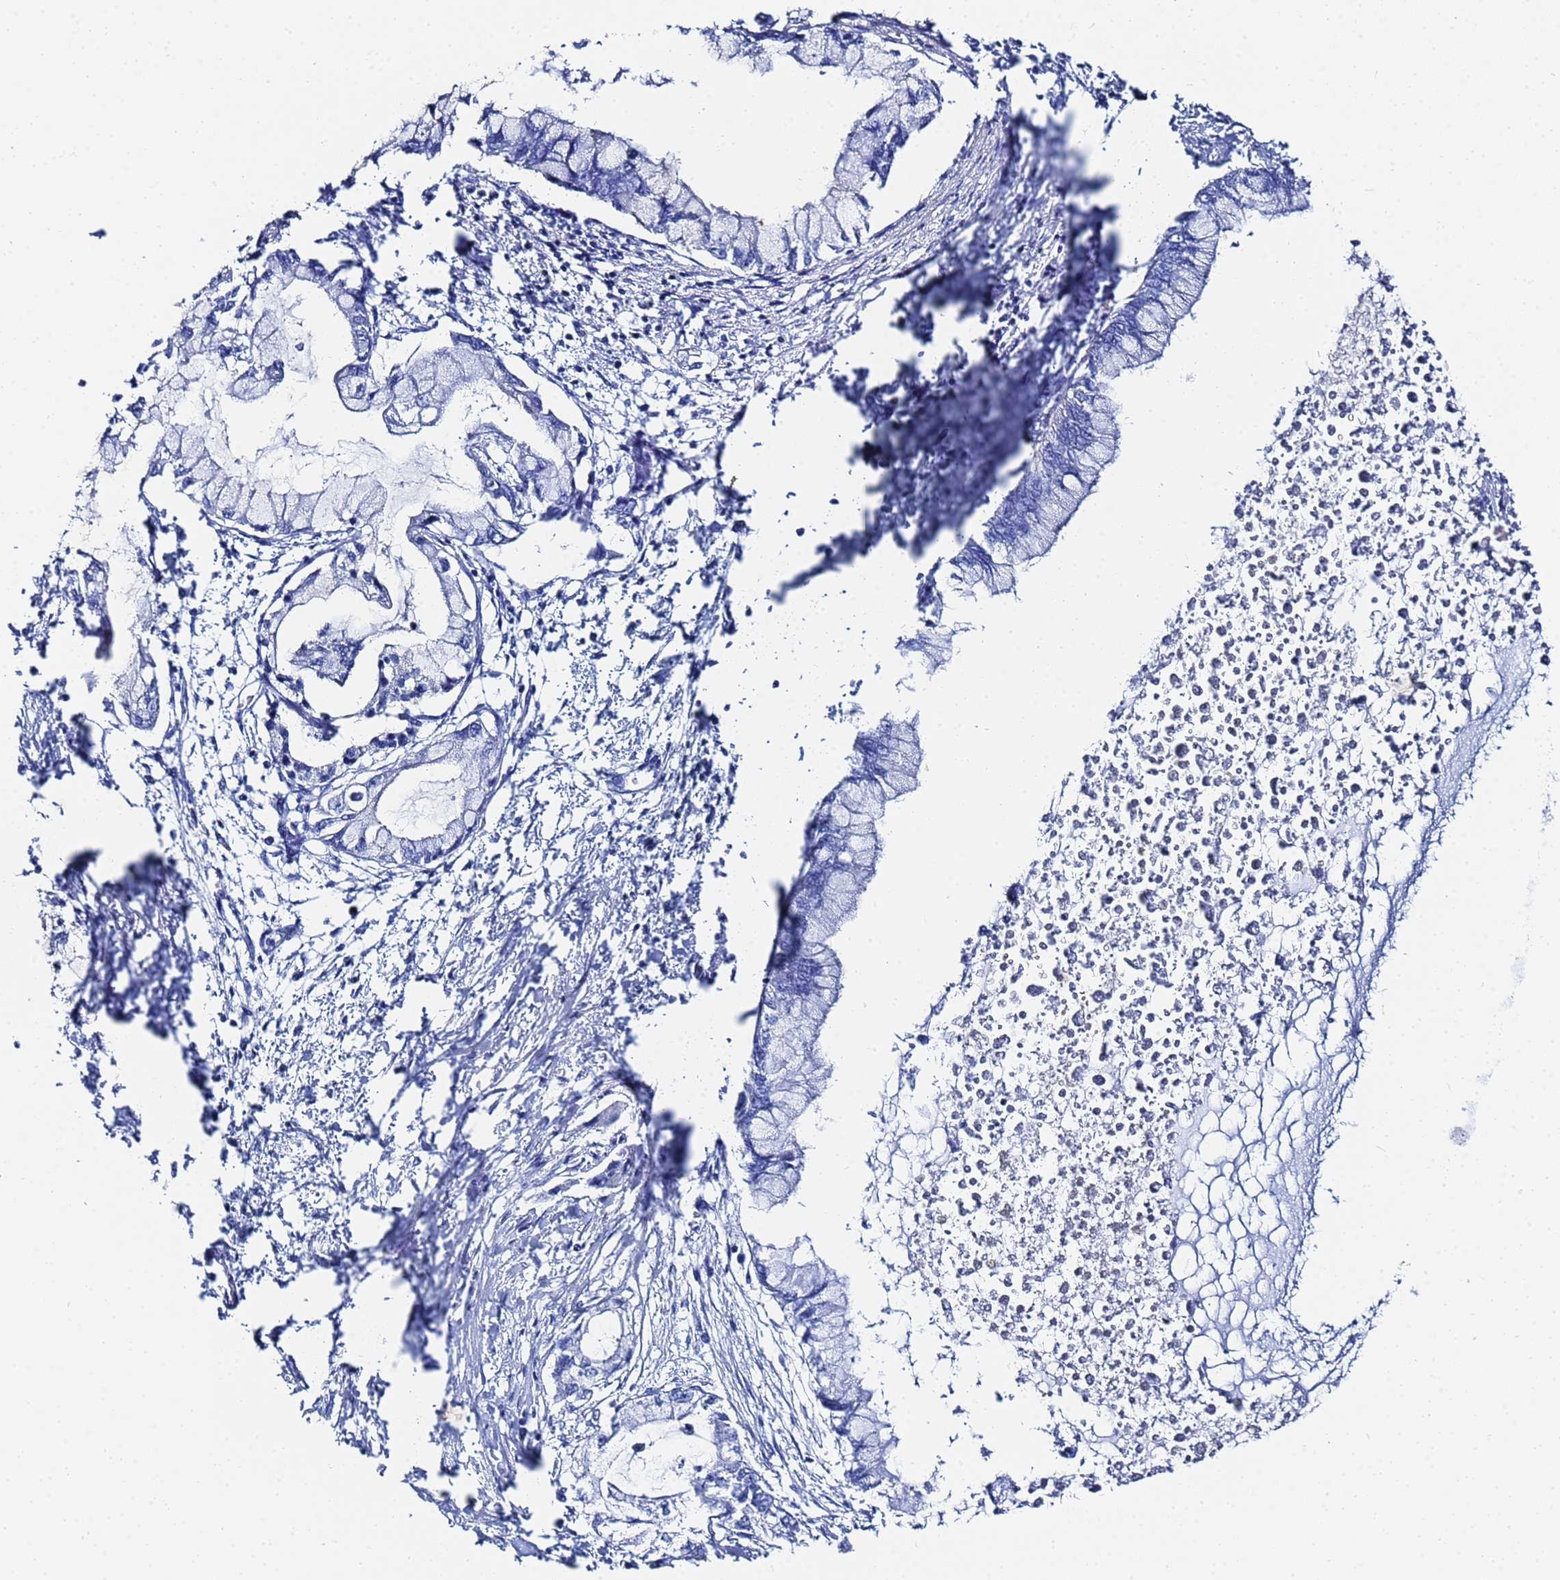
{"staining": {"intensity": "negative", "quantity": "none", "location": "none"}, "tissue": "pancreatic cancer", "cell_type": "Tumor cells", "image_type": "cancer", "snomed": [{"axis": "morphology", "description": "Adenocarcinoma, NOS"}, {"axis": "topography", "description": "Pancreas"}], "caption": "A micrograph of pancreatic cancer stained for a protein demonstrates no brown staining in tumor cells.", "gene": "GGT1", "patient": {"sex": "male", "age": 48}}